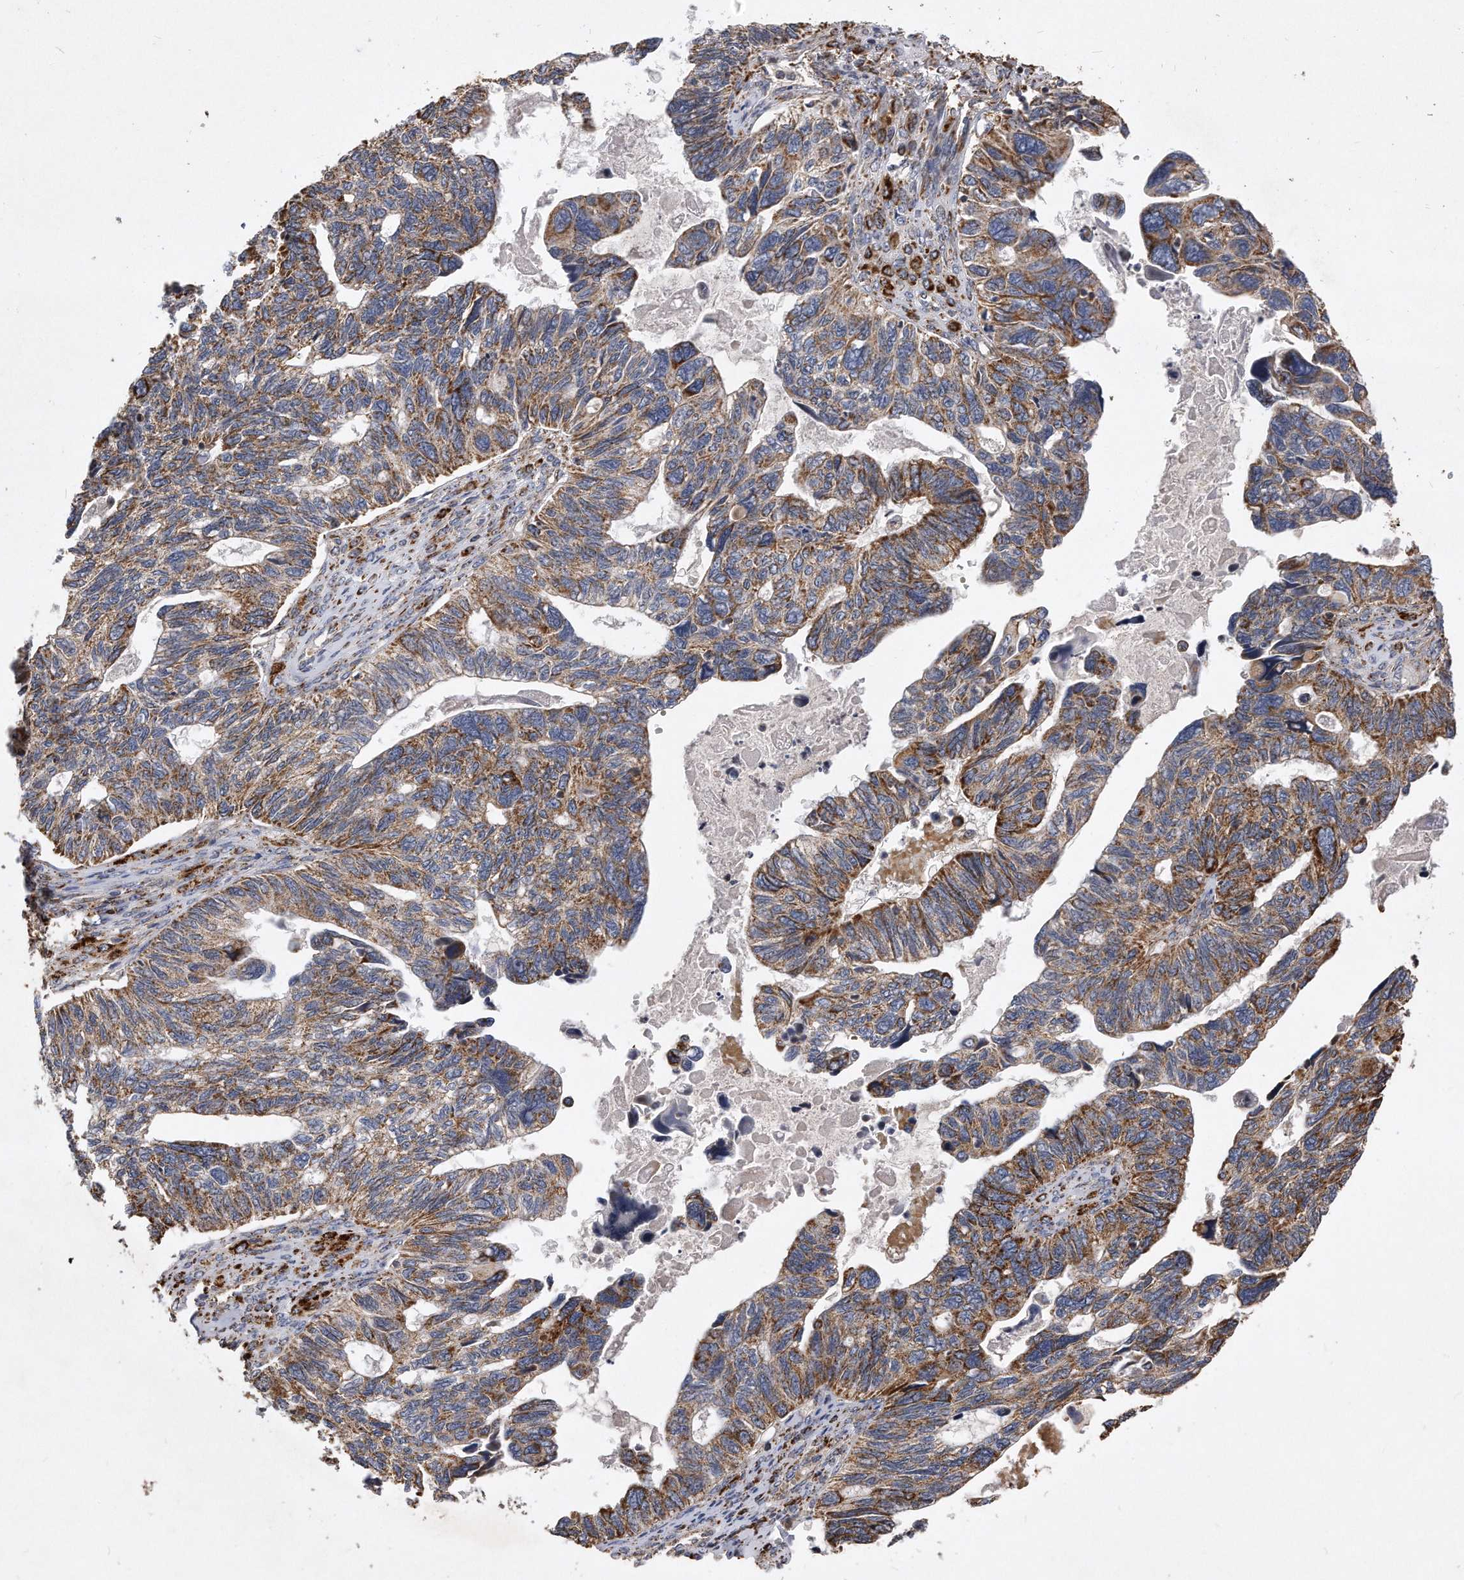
{"staining": {"intensity": "moderate", "quantity": ">75%", "location": "cytoplasmic/membranous"}, "tissue": "ovarian cancer", "cell_type": "Tumor cells", "image_type": "cancer", "snomed": [{"axis": "morphology", "description": "Cystadenocarcinoma, serous, NOS"}, {"axis": "topography", "description": "Ovary"}], "caption": "Human serous cystadenocarcinoma (ovarian) stained with a protein marker reveals moderate staining in tumor cells.", "gene": "PPP5C", "patient": {"sex": "female", "age": 79}}